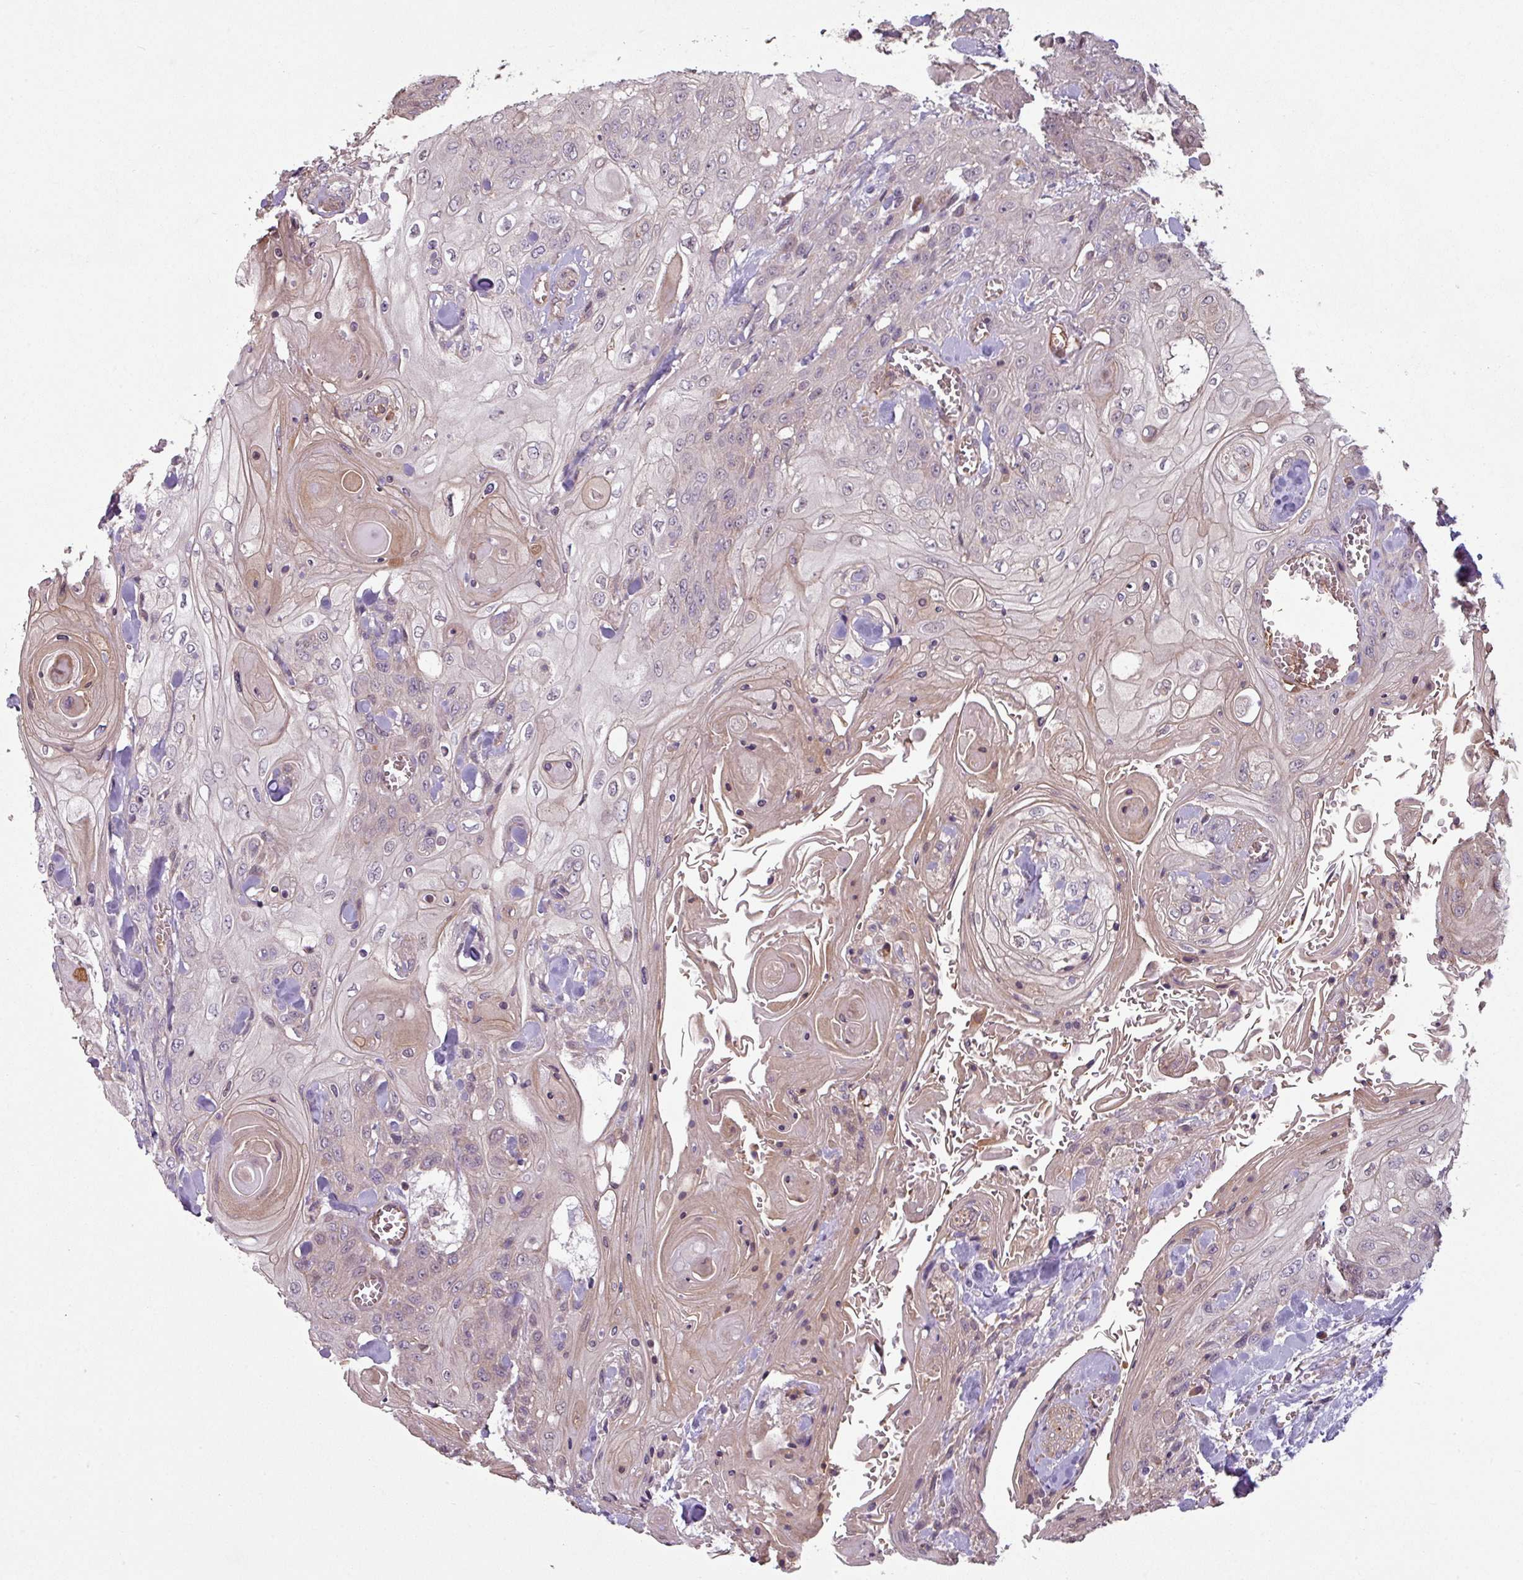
{"staining": {"intensity": "weak", "quantity": "<25%", "location": "cytoplasmic/membranous"}, "tissue": "head and neck cancer", "cell_type": "Tumor cells", "image_type": "cancer", "snomed": [{"axis": "morphology", "description": "Squamous cell carcinoma, NOS"}, {"axis": "topography", "description": "Head-Neck"}], "caption": "DAB immunohistochemical staining of head and neck squamous cell carcinoma reveals no significant expression in tumor cells. (DAB (3,3'-diaminobenzidine) immunohistochemistry (IHC) visualized using brightfield microscopy, high magnification).", "gene": "NHSL2", "patient": {"sex": "female", "age": 43}}